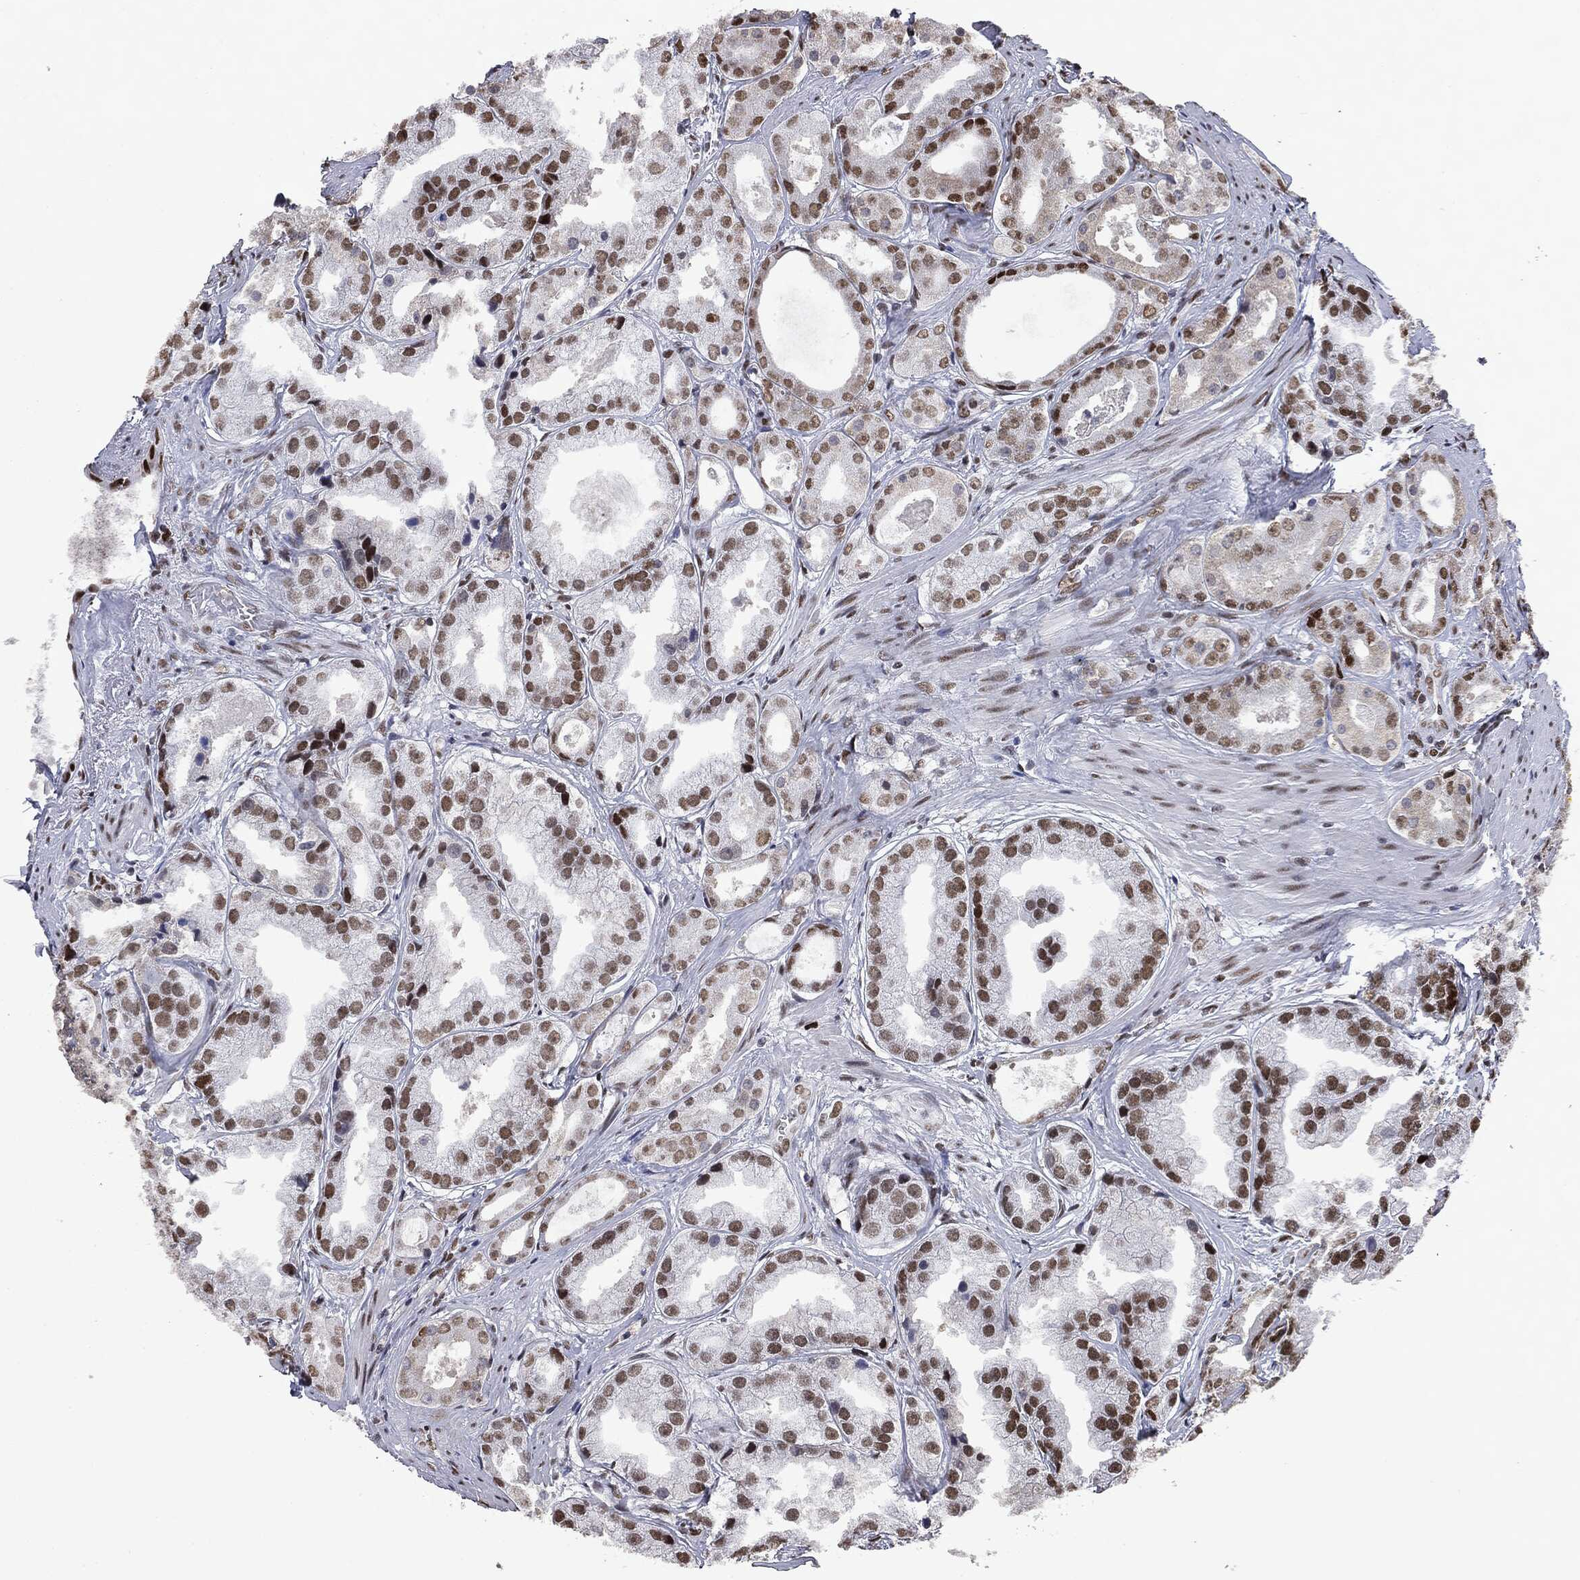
{"staining": {"intensity": "moderate", "quantity": ">75%", "location": "nuclear"}, "tissue": "prostate cancer", "cell_type": "Tumor cells", "image_type": "cancer", "snomed": [{"axis": "morphology", "description": "Adenocarcinoma, NOS"}, {"axis": "topography", "description": "Prostate"}], "caption": "Tumor cells display medium levels of moderate nuclear staining in about >75% of cells in human prostate cancer (adenocarcinoma).", "gene": "MSH2", "patient": {"sex": "male", "age": 61}}